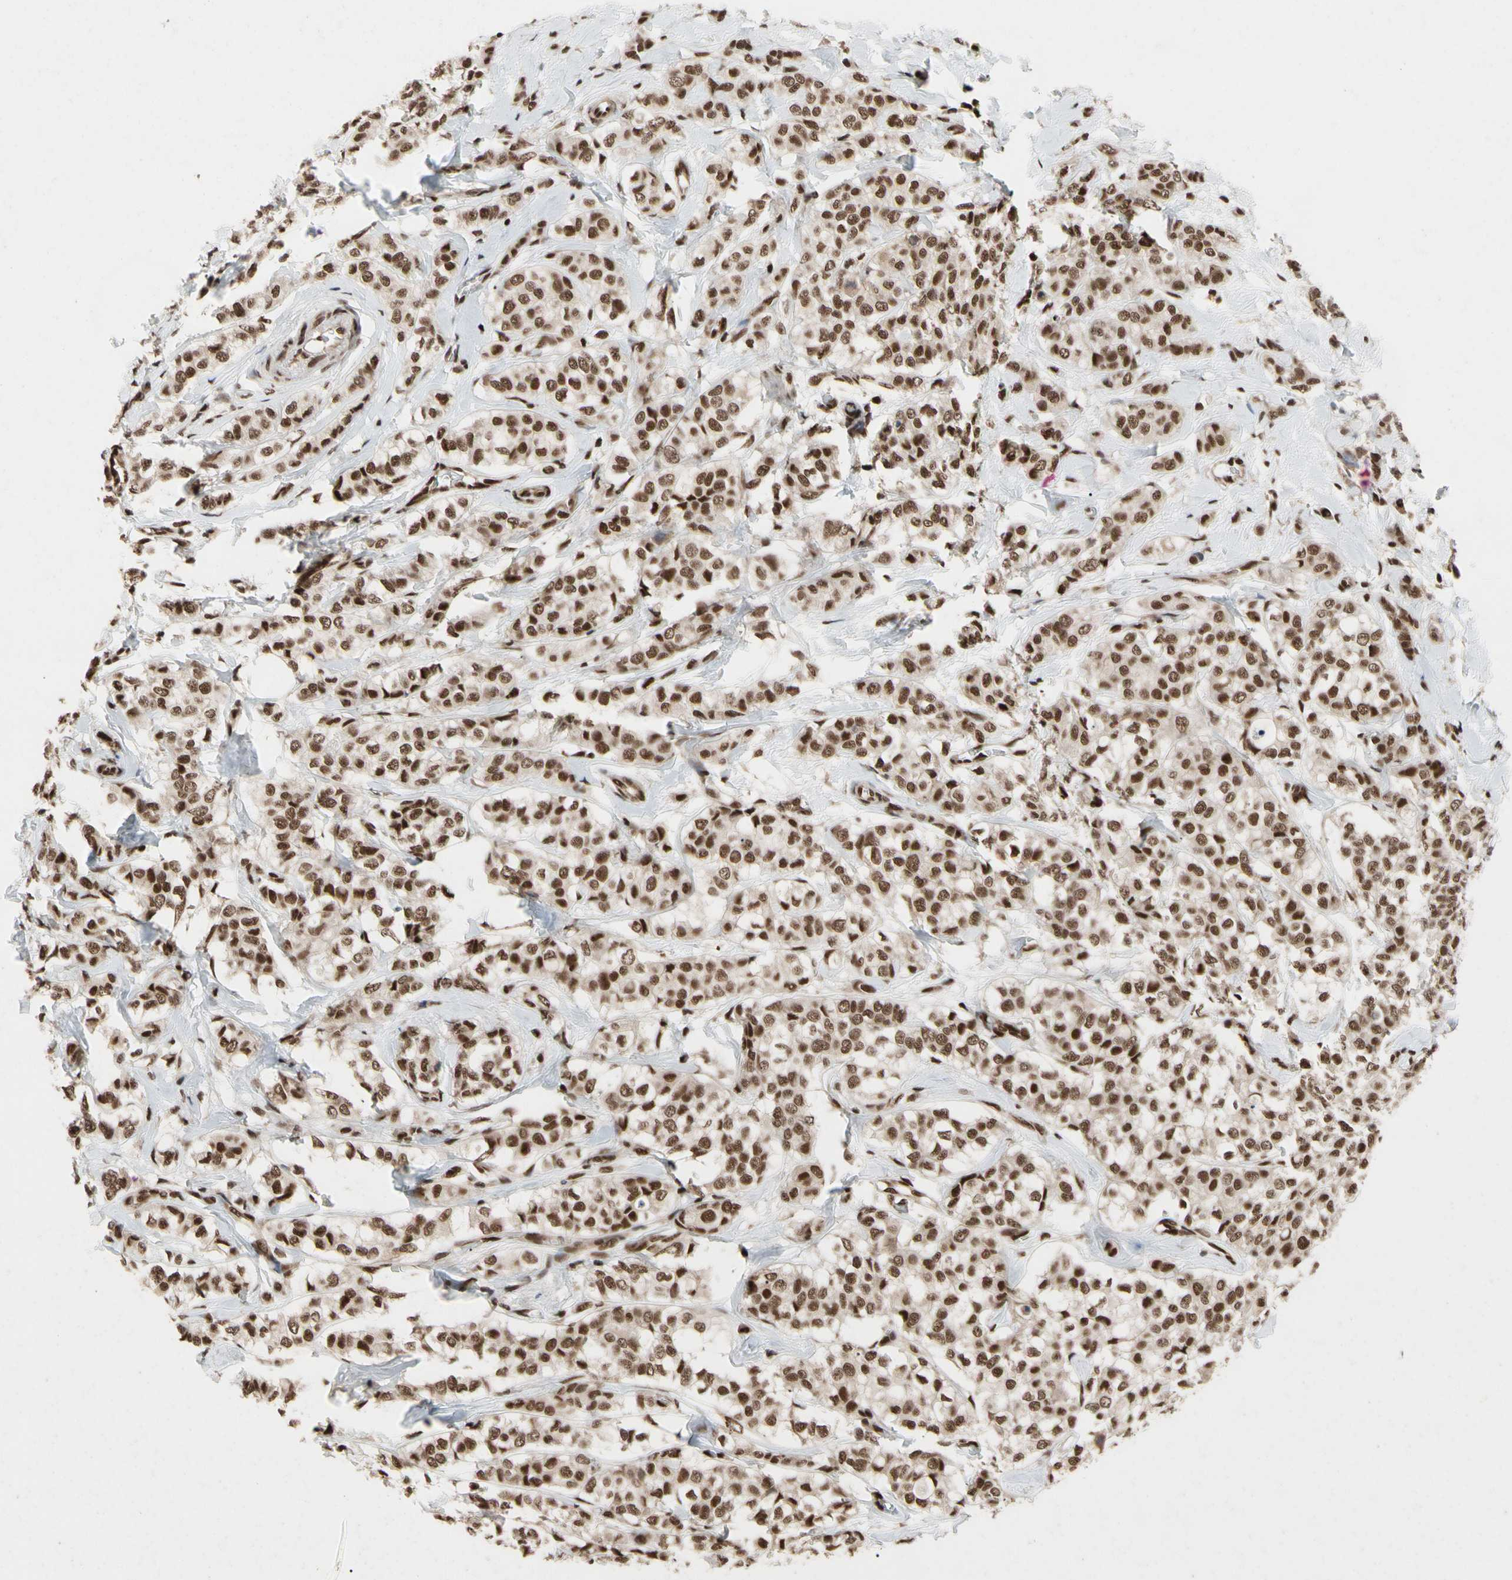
{"staining": {"intensity": "moderate", "quantity": ">75%", "location": "nuclear"}, "tissue": "breast cancer", "cell_type": "Tumor cells", "image_type": "cancer", "snomed": [{"axis": "morphology", "description": "Lobular carcinoma"}, {"axis": "topography", "description": "Breast"}], "caption": "Protein staining of breast cancer (lobular carcinoma) tissue exhibits moderate nuclear staining in approximately >75% of tumor cells.", "gene": "FAM98B", "patient": {"sex": "female", "age": 60}}